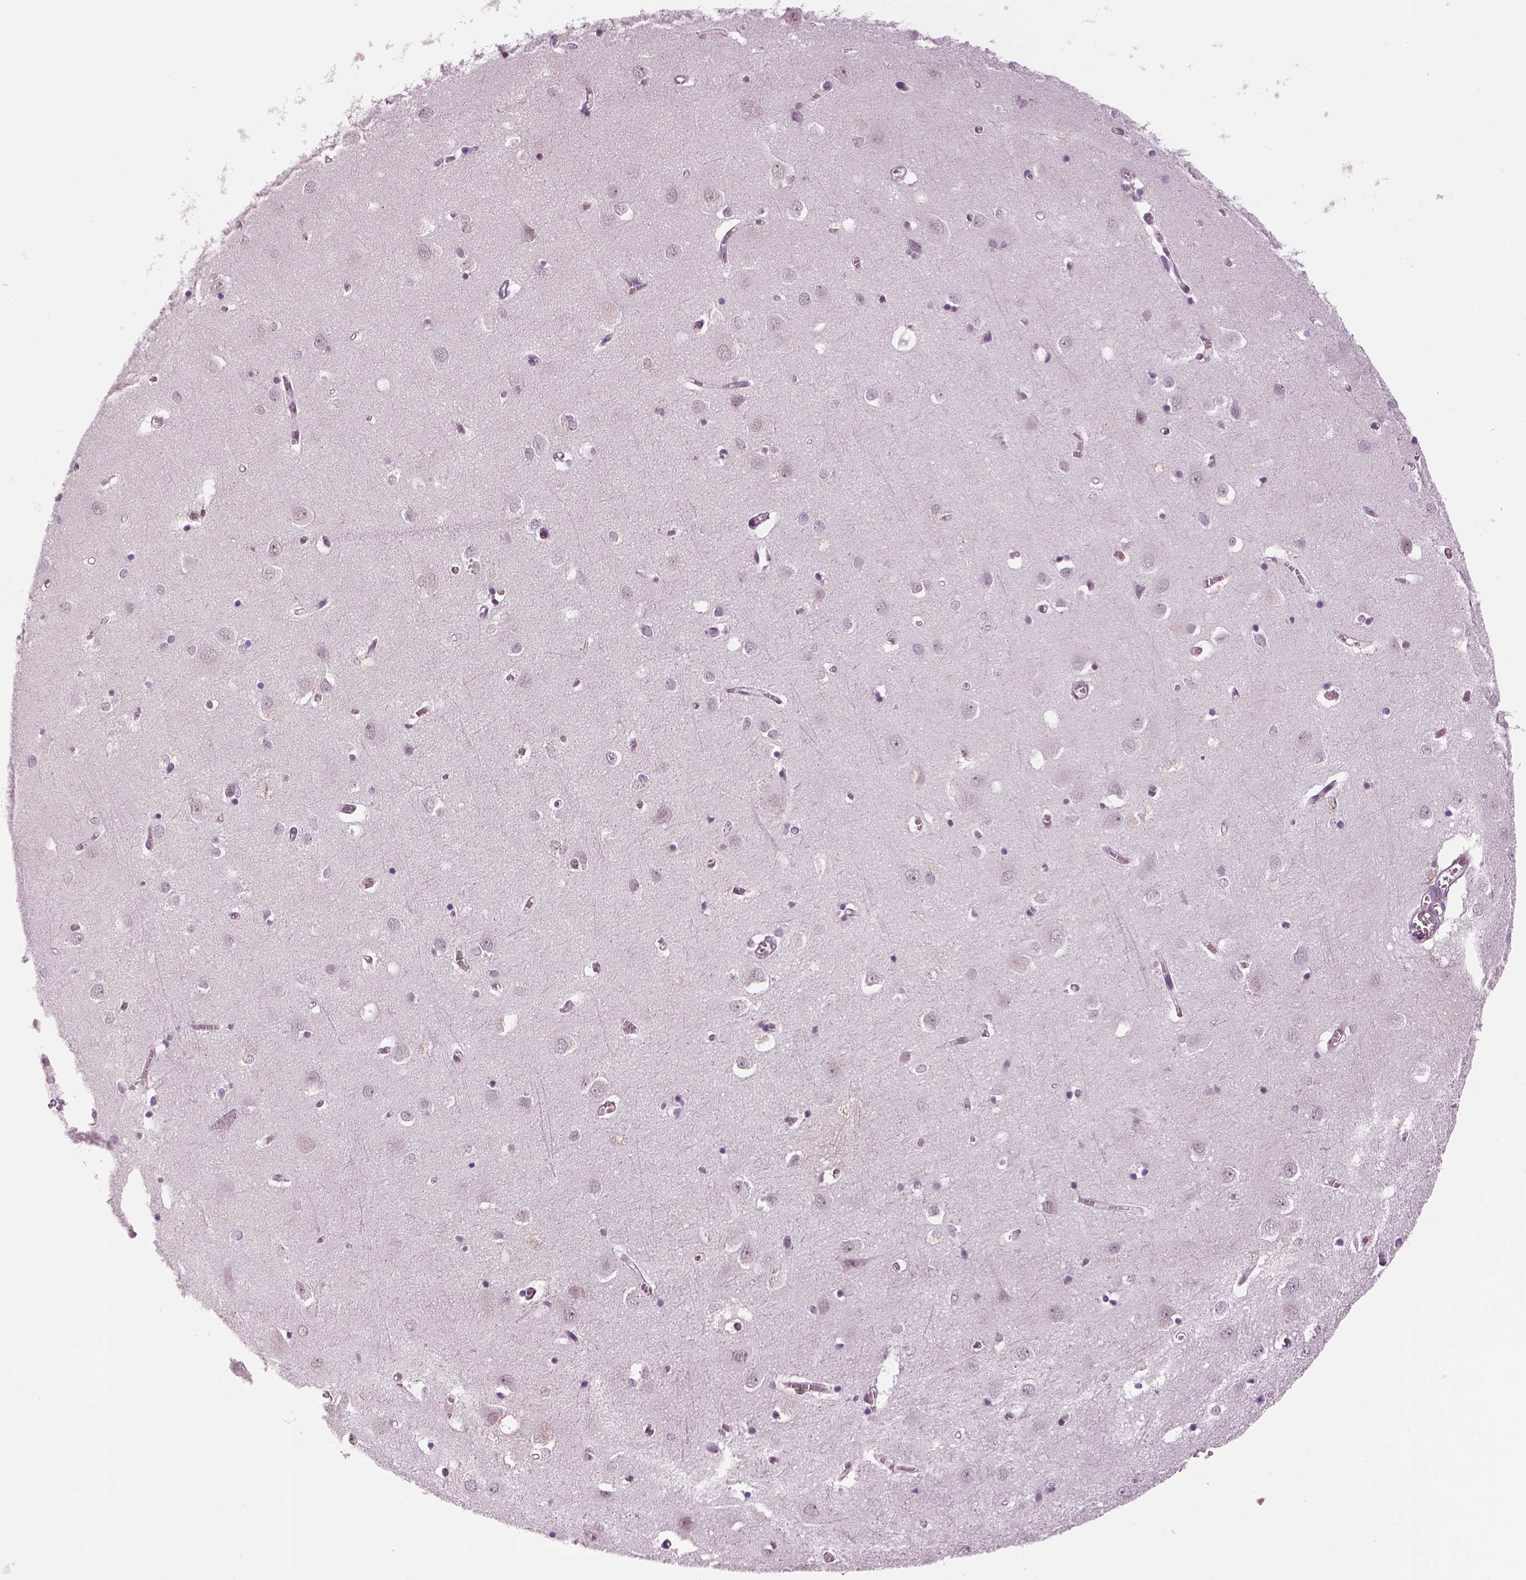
{"staining": {"intensity": "negative", "quantity": "none", "location": "none"}, "tissue": "cerebral cortex", "cell_type": "Endothelial cells", "image_type": "normal", "snomed": [{"axis": "morphology", "description": "Normal tissue, NOS"}, {"axis": "topography", "description": "Cerebral cortex"}], "caption": "DAB immunohistochemical staining of benign human cerebral cortex demonstrates no significant staining in endothelial cells.", "gene": "LRRIQ3", "patient": {"sex": "male", "age": 70}}